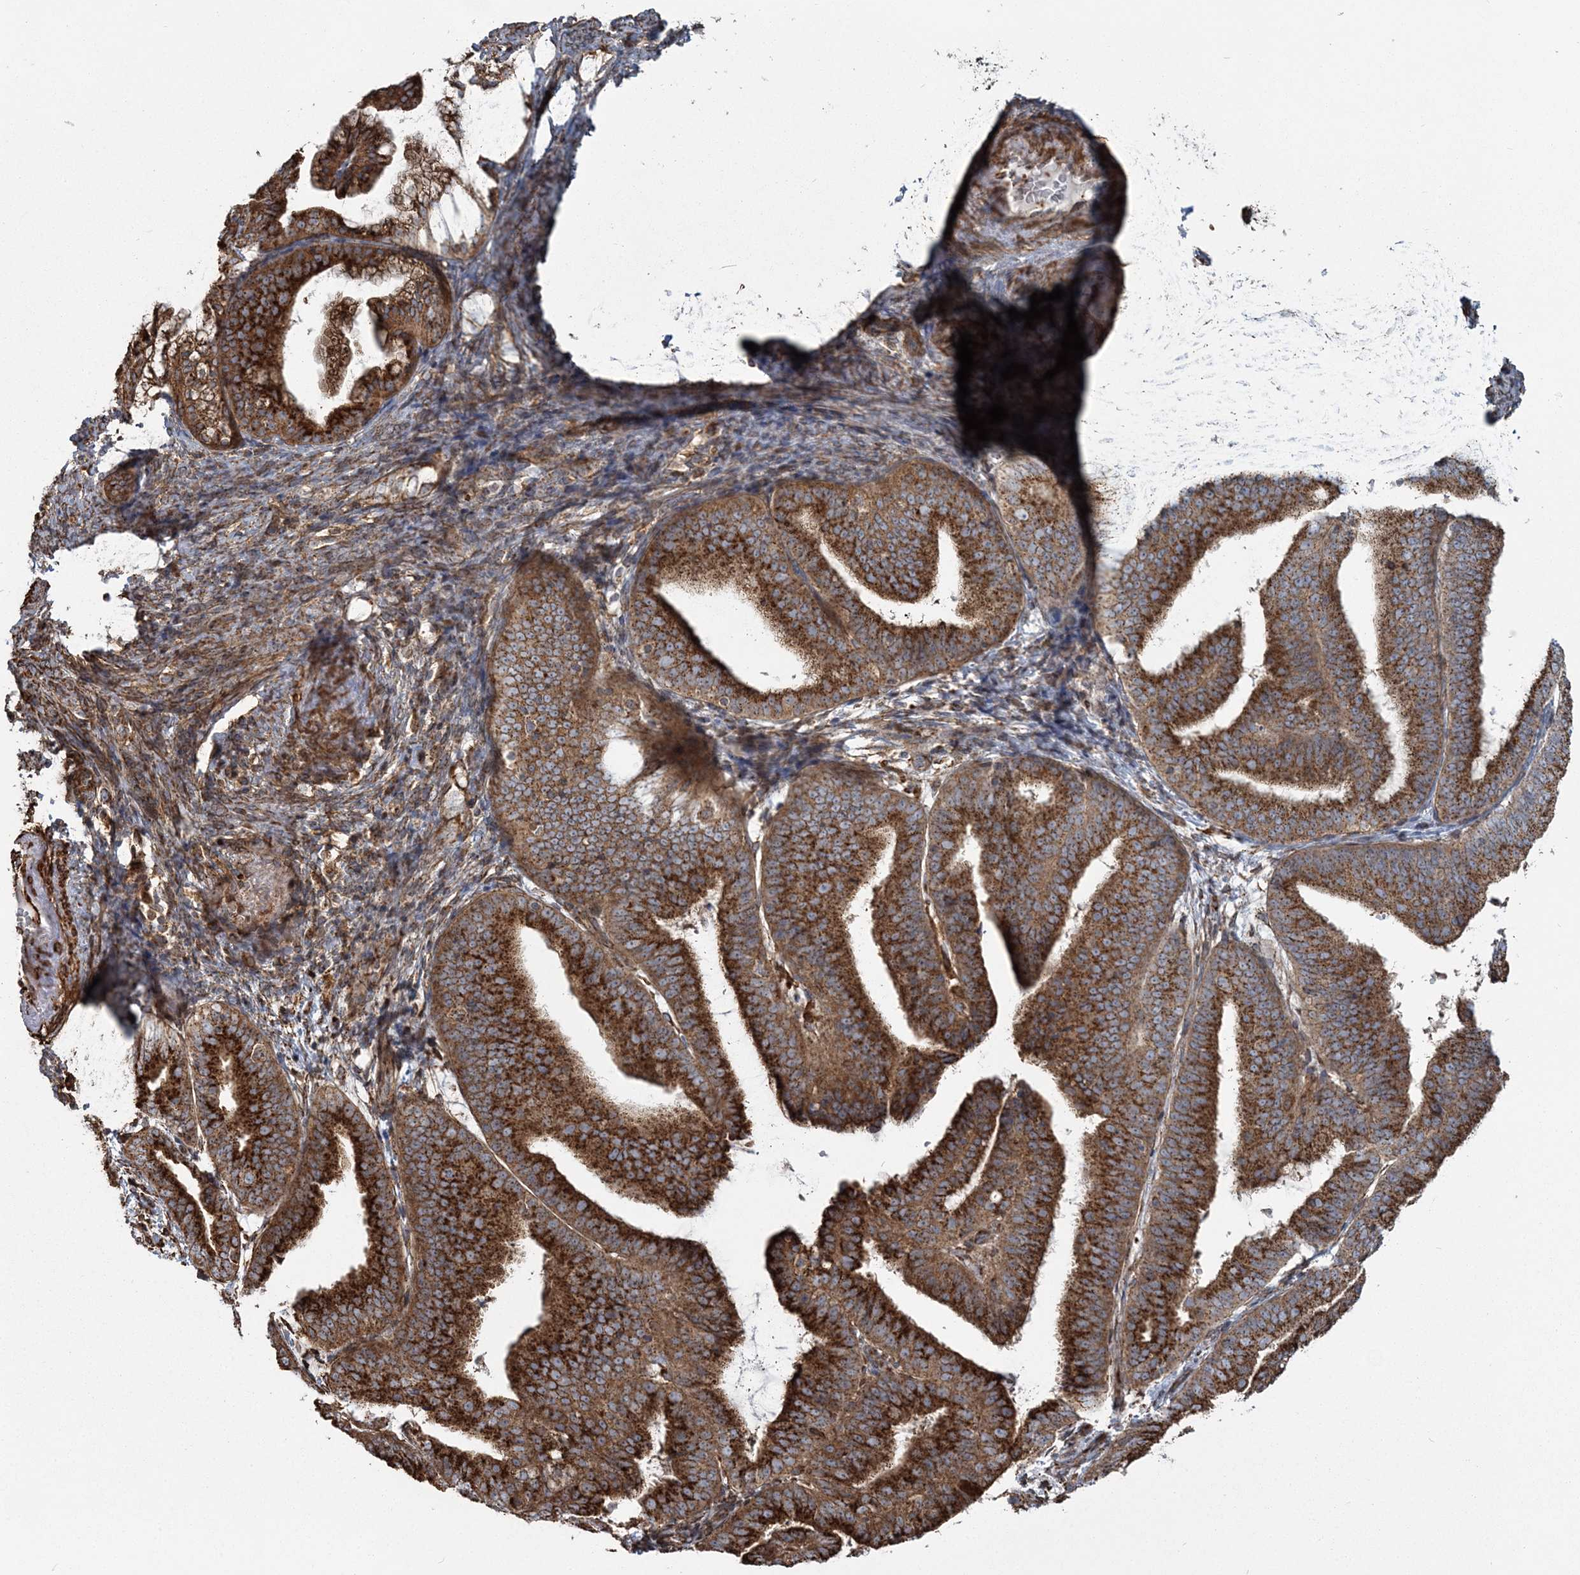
{"staining": {"intensity": "strong", "quantity": ">75%", "location": "cytoplasmic/membranous"}, "tissue": "endometrial cancer", "cell_type": "Tumor cells", "image_type": "cancer", "snomed": [{"axis": "morphology", "description": "Adenocarcinoma, NOS"}, {"axis": "topography", "description": "Endometrium"}], "caption": "Adenocarcinoma (endometrial) was stained to show a protein in brown. There is high levels of strong cytoplasmic/membranous positivity in about >75% of tumor cells.", "gene": "TRAF3IP2", "patient": {"sex": "female", "age": 63}}